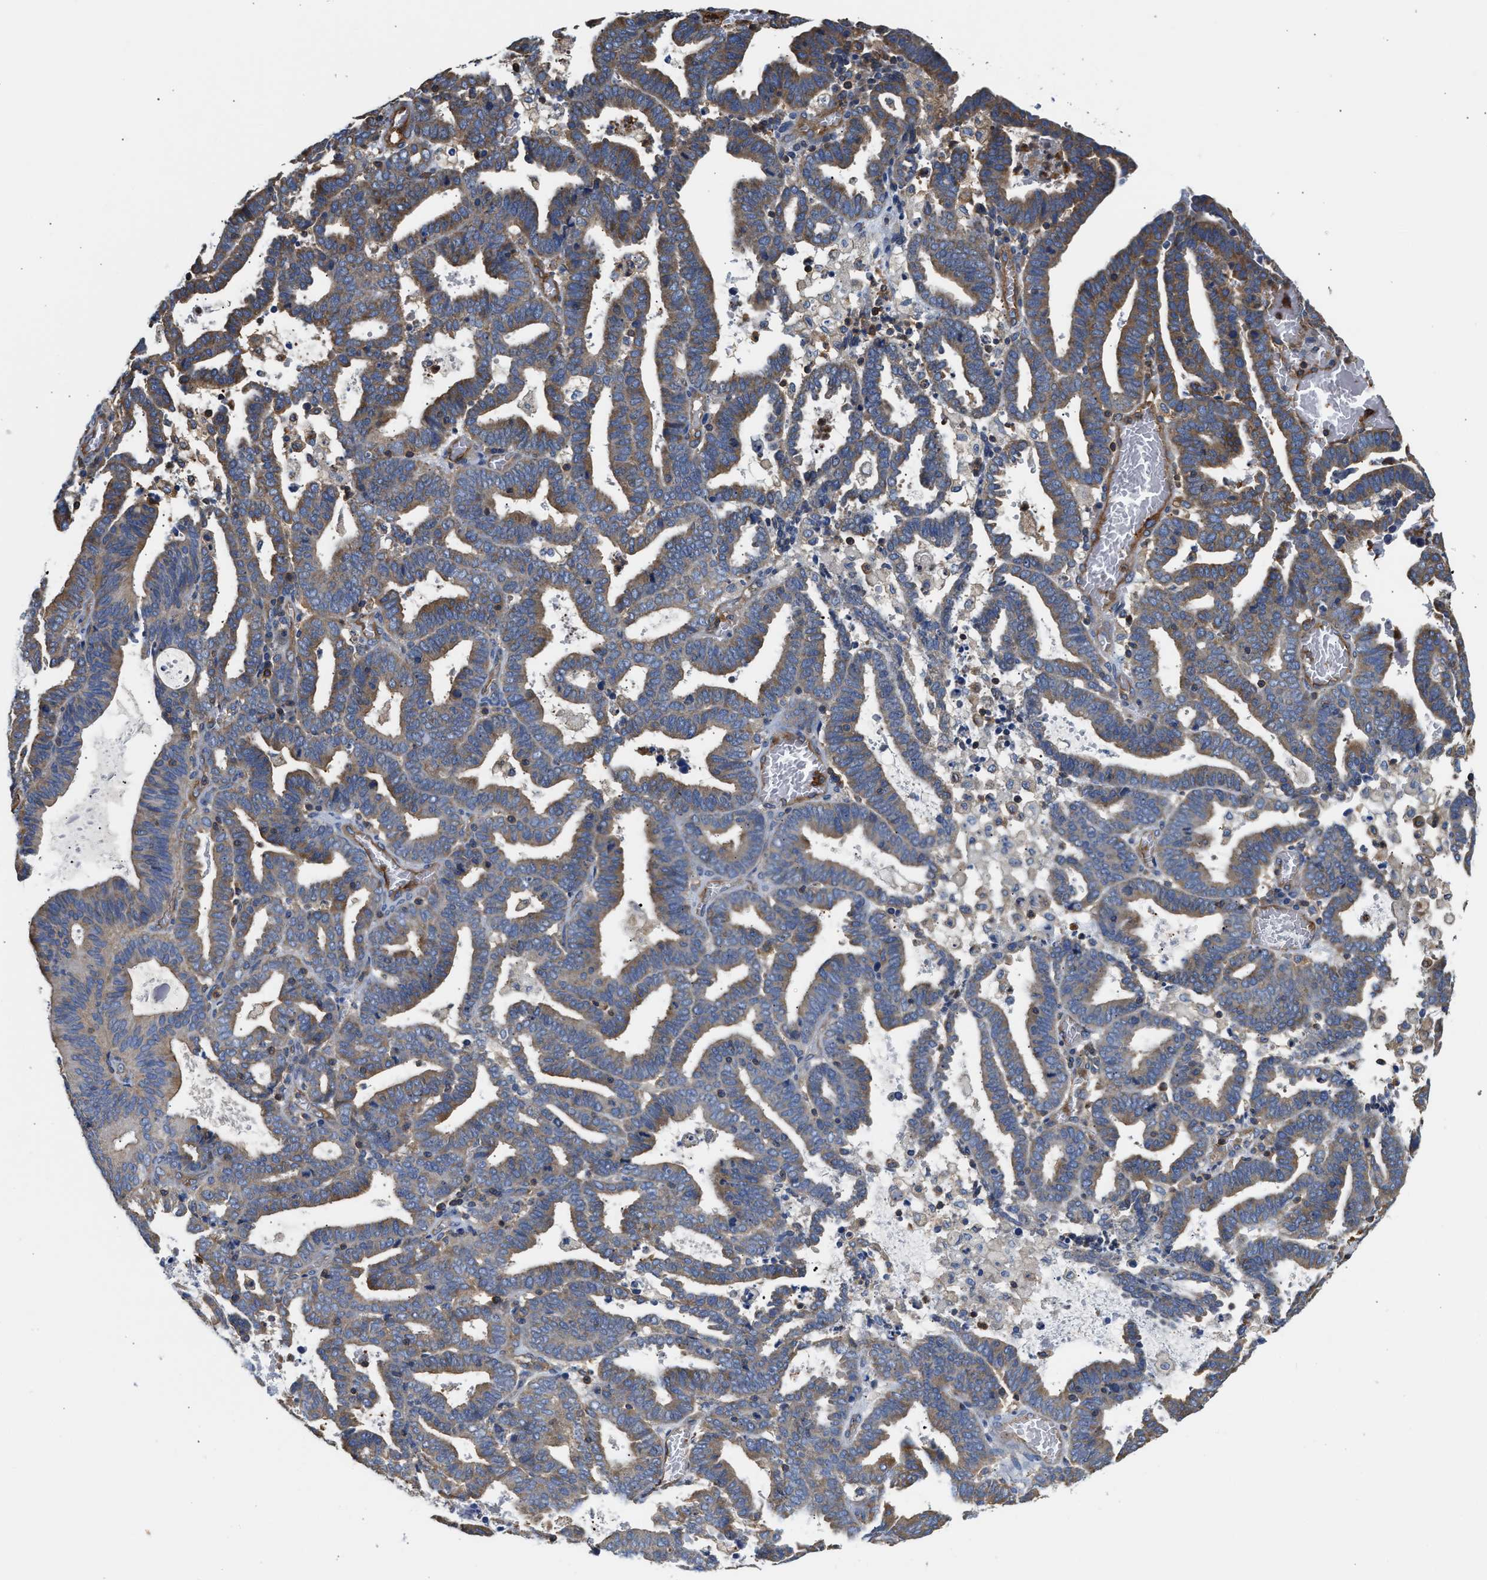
{"staining": {"intensity": "weak", "quantity": ">75%", "location": "cytoplasmic/membranous"}, "tissue": "endometrial cancer", "cell_type": "Tumor cells", "image_type": "cancer", "snomed": [{"axis": "morphology", "description": "Adenocarcinoma, NOS"}, {"axis": "topography", "description": "Uterus"}], "caption": "IHC of human adenocarcinoma (endometrial) shows low levels of weak cytoplasmic/membranous positivity in about >75% of tumor cells. The staining was performed using DAB to visualize the protein expression in brown, while the nuclei were stained in blue with hematoxylin (Magnification: 20x).", "gene": "SAMD9L", "patient": {"sex": "female", "age": 83}}